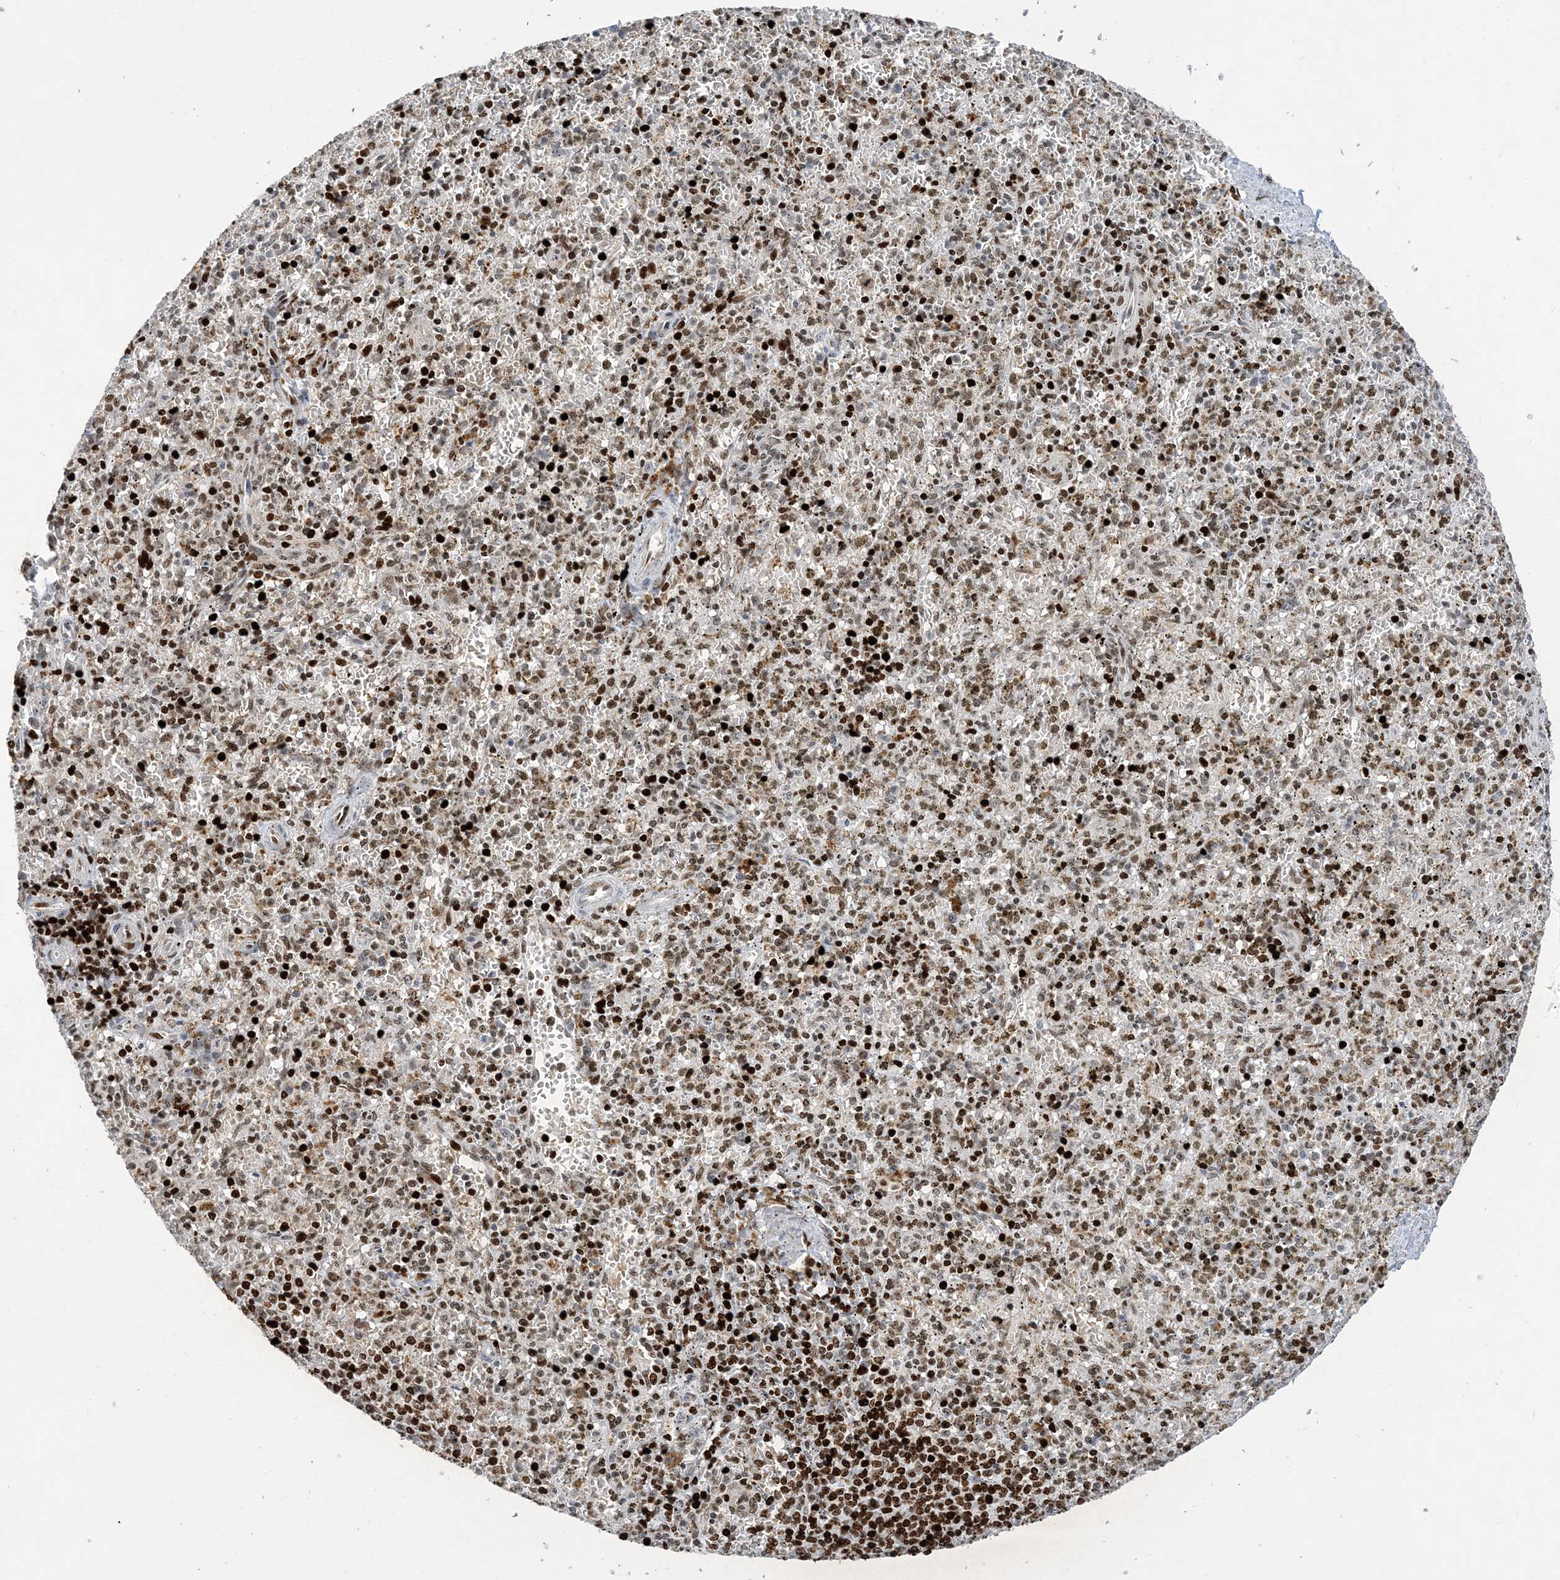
{"staining": {"intensity": "strong", "quantity": "25%-75%", "location": "nuclear"}, "tissue": "spleen", "cell_type": "Cells in red pulp", "image_type": "normal", "snomed": [{"axis": "morphology", "description": "Normal tissue, NOS"}, {"axis": "topography", "description": "Spleen"}], "caption": "Human spleen stained for a protein (brown) shows strong nuclear positive expression in about 25%-75% of cells in red pulp.", "gene": "SLC25A53", "patient": {"sex": "male", "age": 72}}